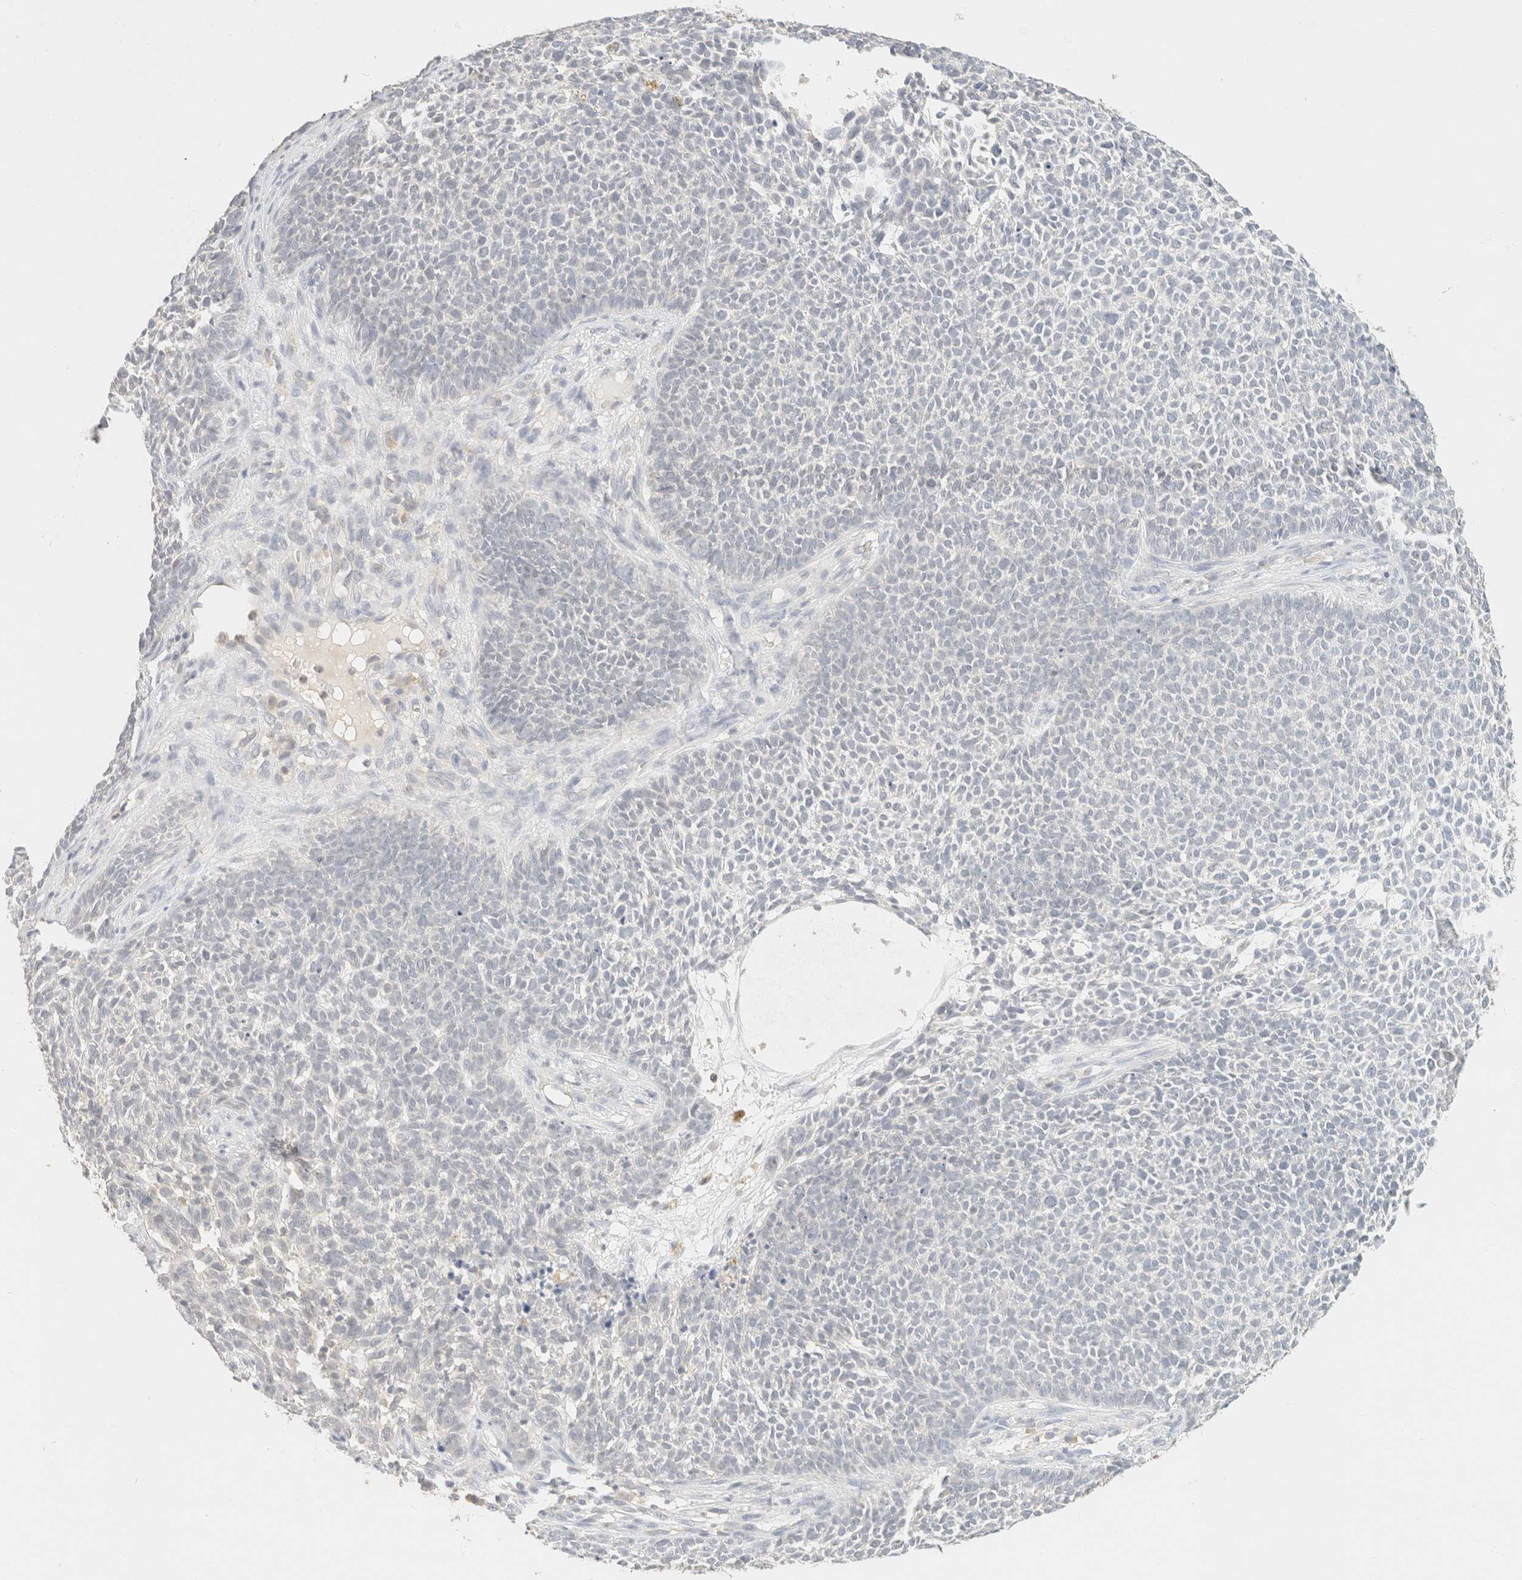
{"staining": {"intensity": "negative", "quantity": "none", "location": "none"}, "tissue": "skin cancer", "cell_type": "Tumor cells", "image_type": "cancer", "snomed": [{"axis": "morphology", "description": "Basal cell carcinoma"}, {"axis": "topography", "description": "Skin"}], "caption": "Skin basal cell carcinoma stained for a protein using immunohistochemistry exhibits no expression tumor cells.", "gene": "TIMD4", "patient": {"sex": "female", "age": 84}}